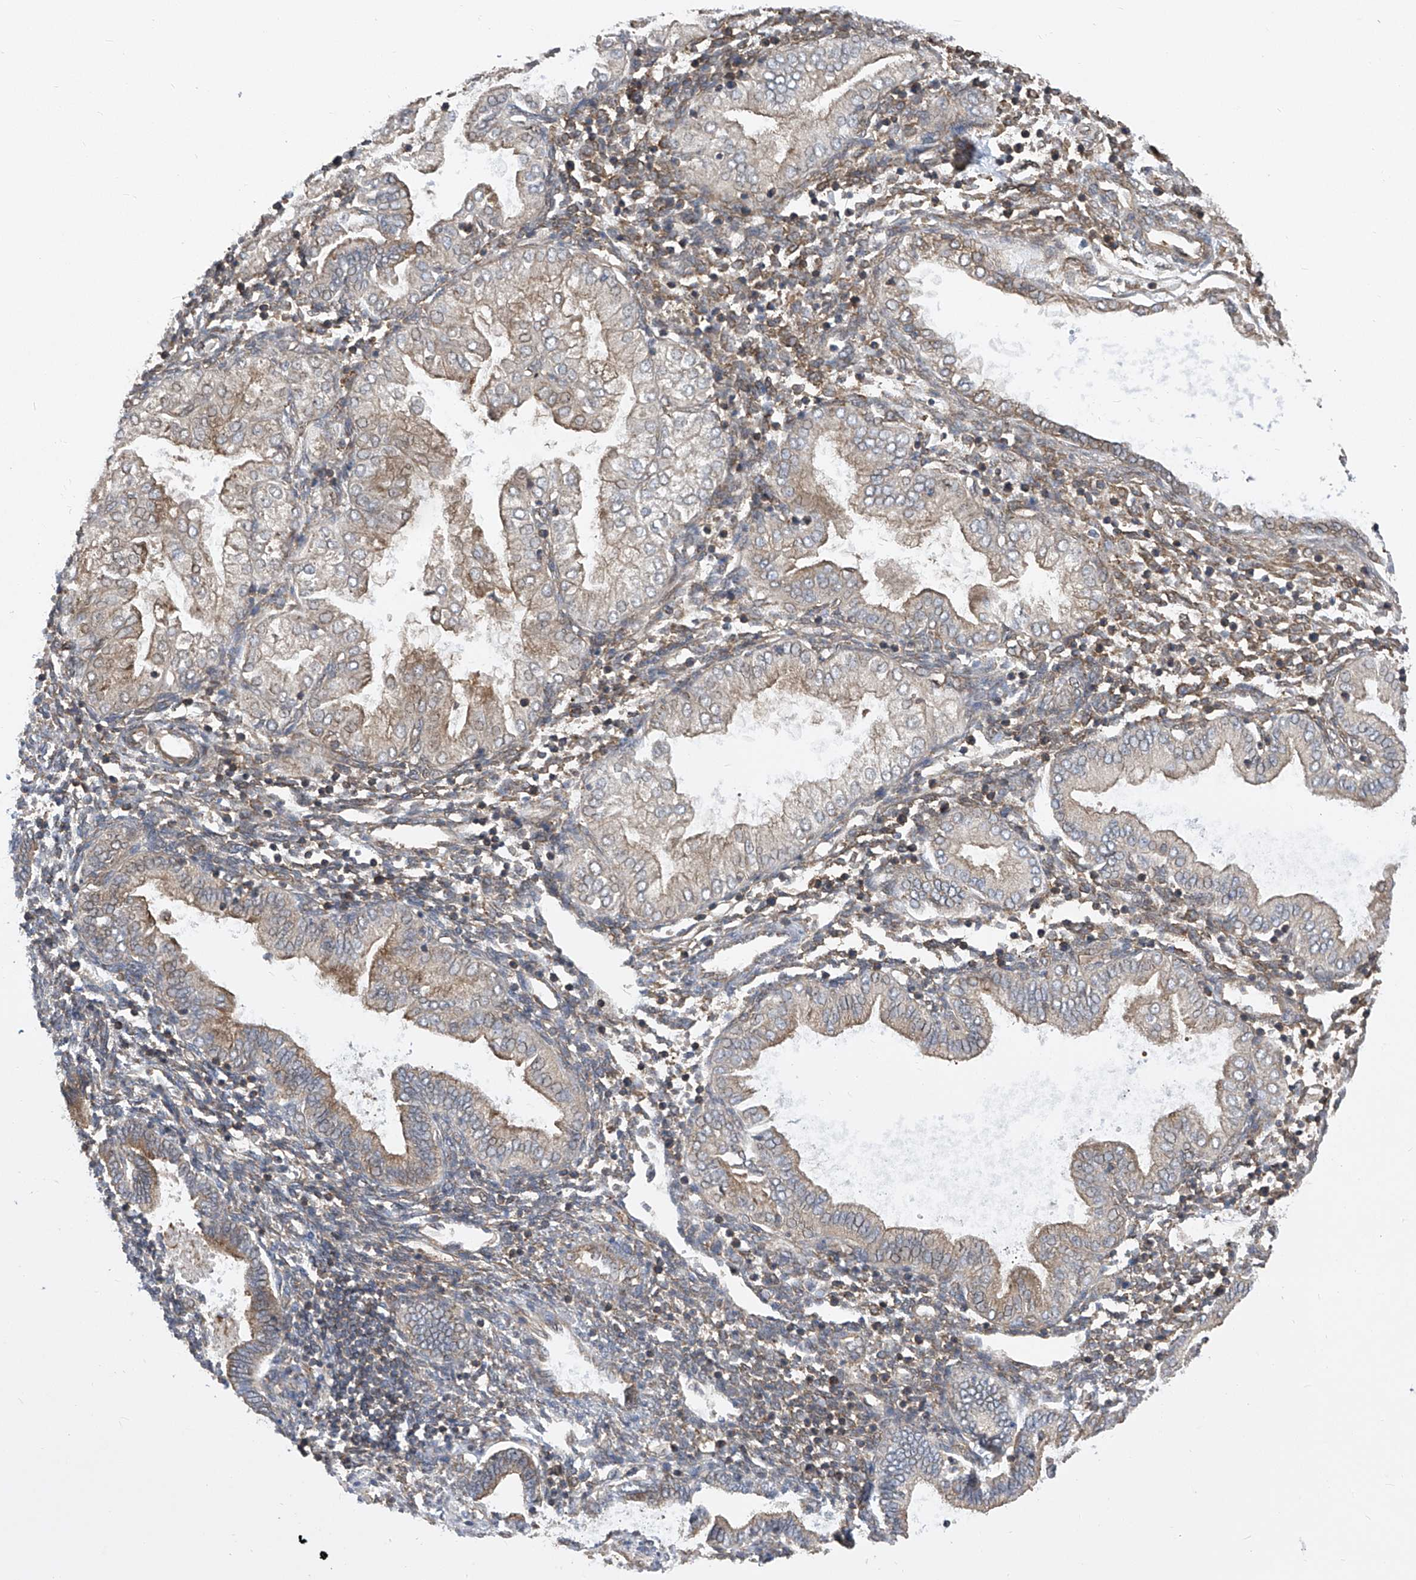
{"staining": {"intensity": "weak", "quantity": "<25%", "location": "cytoplasmic/membranous"}, "tissue": "endometrium", "cell_type": "Cells in endometrial stroma", "image_type": "normal", "snomed": [{"axis": "morphology", "description": "Normal tissue, NOS"}, {"axis": "topography", "description": "Endometrium"}], "caption": "Immunohistochemical staining of unremarkable endometrium exhibits no significant expression in cells in endometrial stroma.", "gene": "EIF3M", "patient": {"sex": "female", "age": 53}}